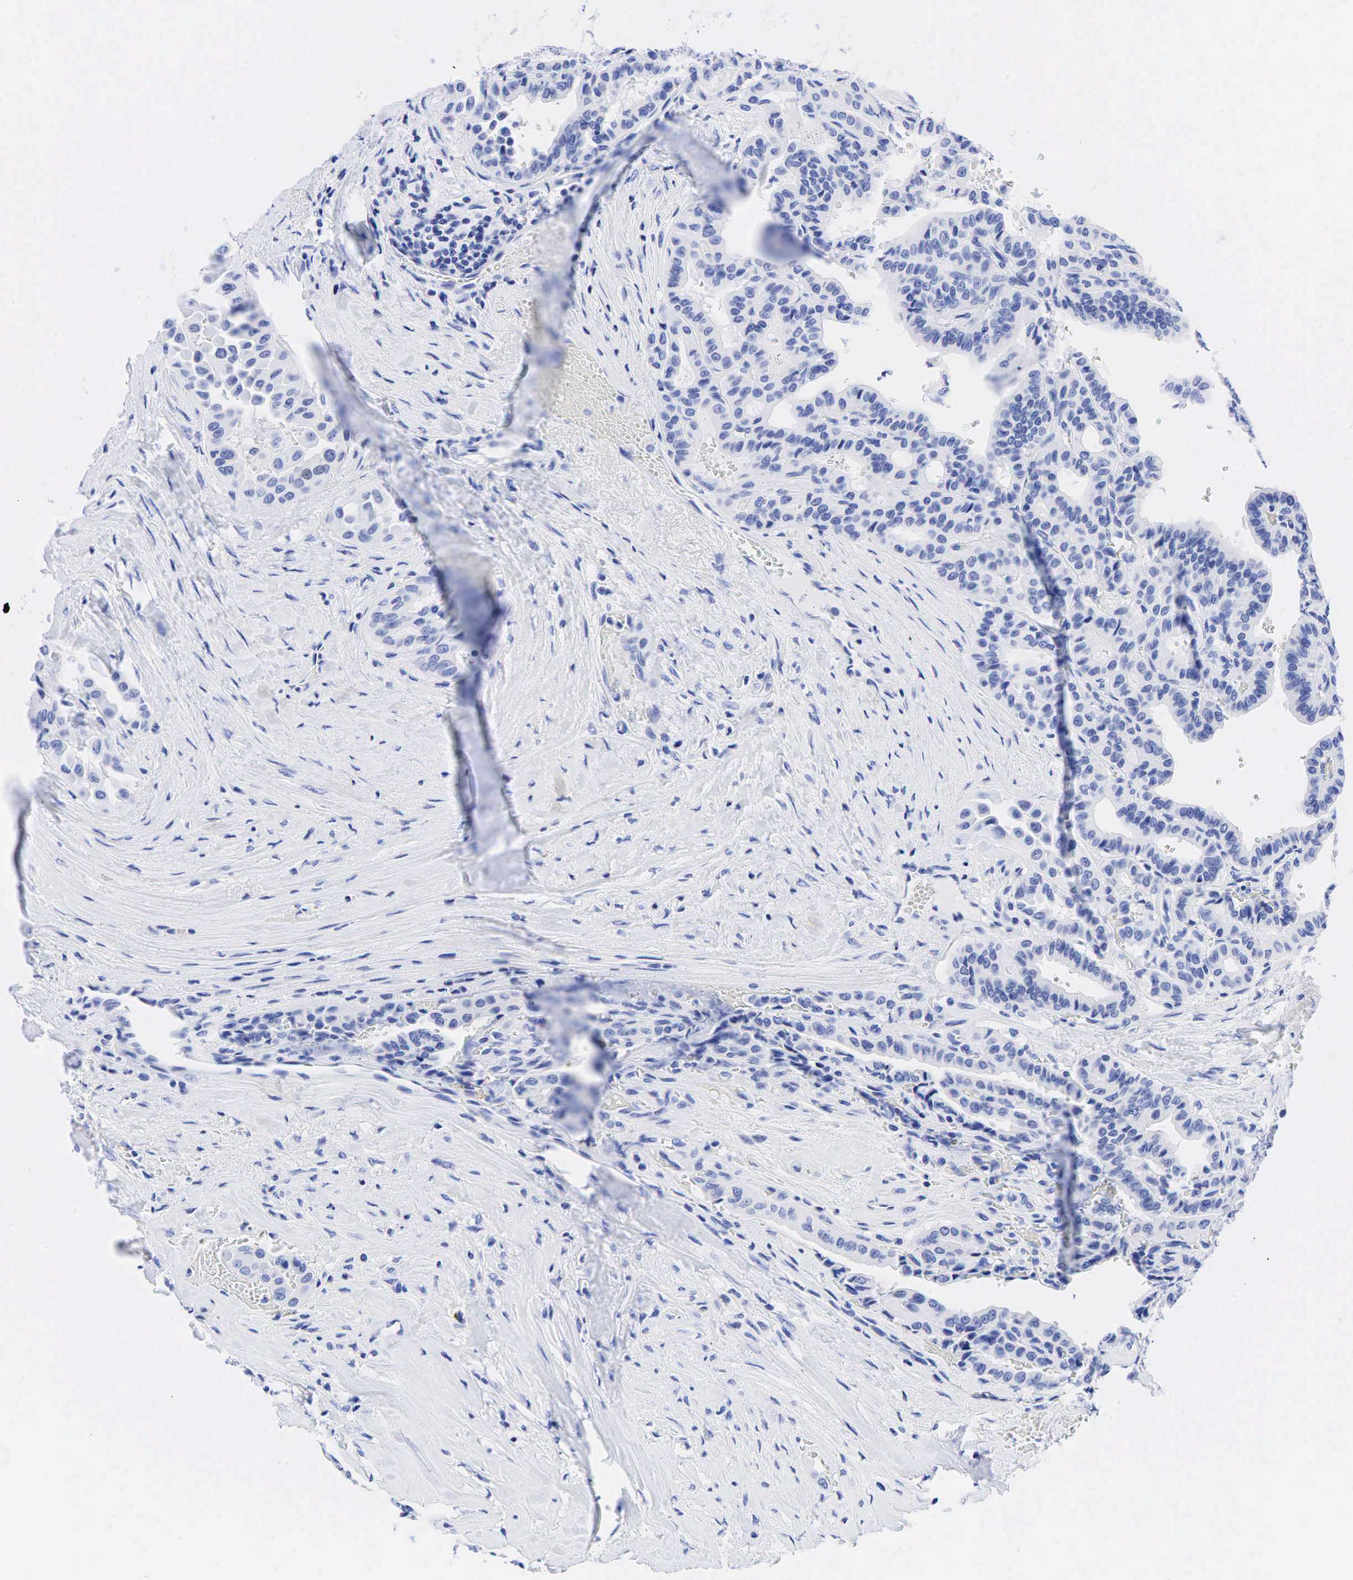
{"staining": {"intensity": "negative", "quantity": "none", "location": "none"}, "tissue": "thyroid cancer", "cell_type": "Tumor cells", "image_type": "cancer", "snomed": [{"axis": "morphology", "description": "Papillary adenocarcinoma, NOS"}, {"axis": "topography", "description": "Thyroid gland"}], "caption": "Immunohistochemistry of human thyroid papillary adenocarcinoma exhibits no expression in tumor cells. Brightfield microscopy of immunohistochemistry (IHC) stained with DAB (brown) and hematoxylin (blue), captured at high magnification.", "gene": "CHGA", "patient": {"sex": "male", "age": 87}}